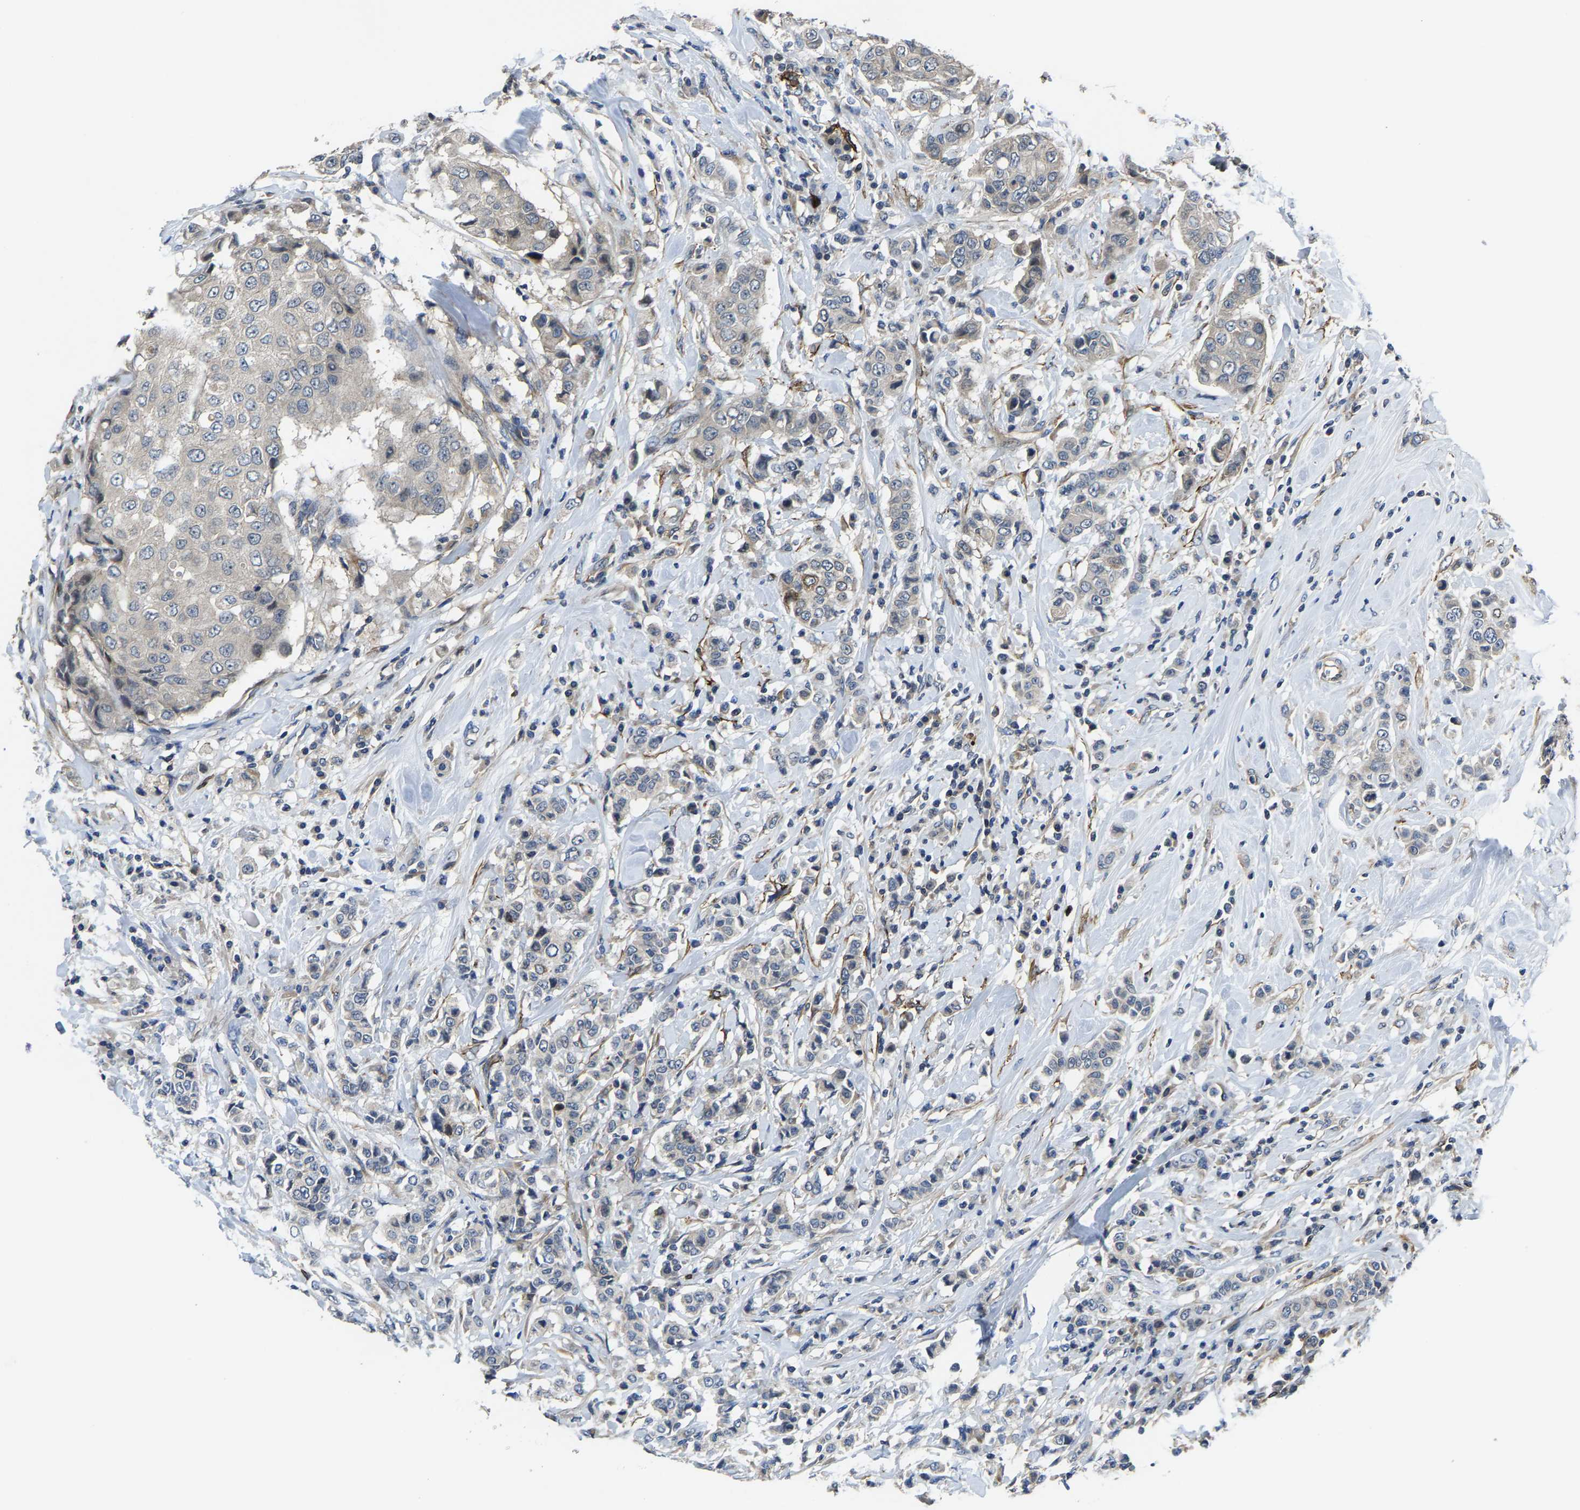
{"staining": {"intensity": "negative", "quantity": "none", "location": "none"}, "tissue": "breast cancer", "cell_type": "Tumor cells", "image_type": "cancer", "snomed": [{"axis": "morphology", "description": "Duct carcinoma"}, {"axis": "topography", "description": "Breast"}], "caption": "Histopathology image shows no protein expression in tumor cells of breast cancer tissue.", "gene": "AGBL3", "patient": {"sex": "female", "age": 27}}